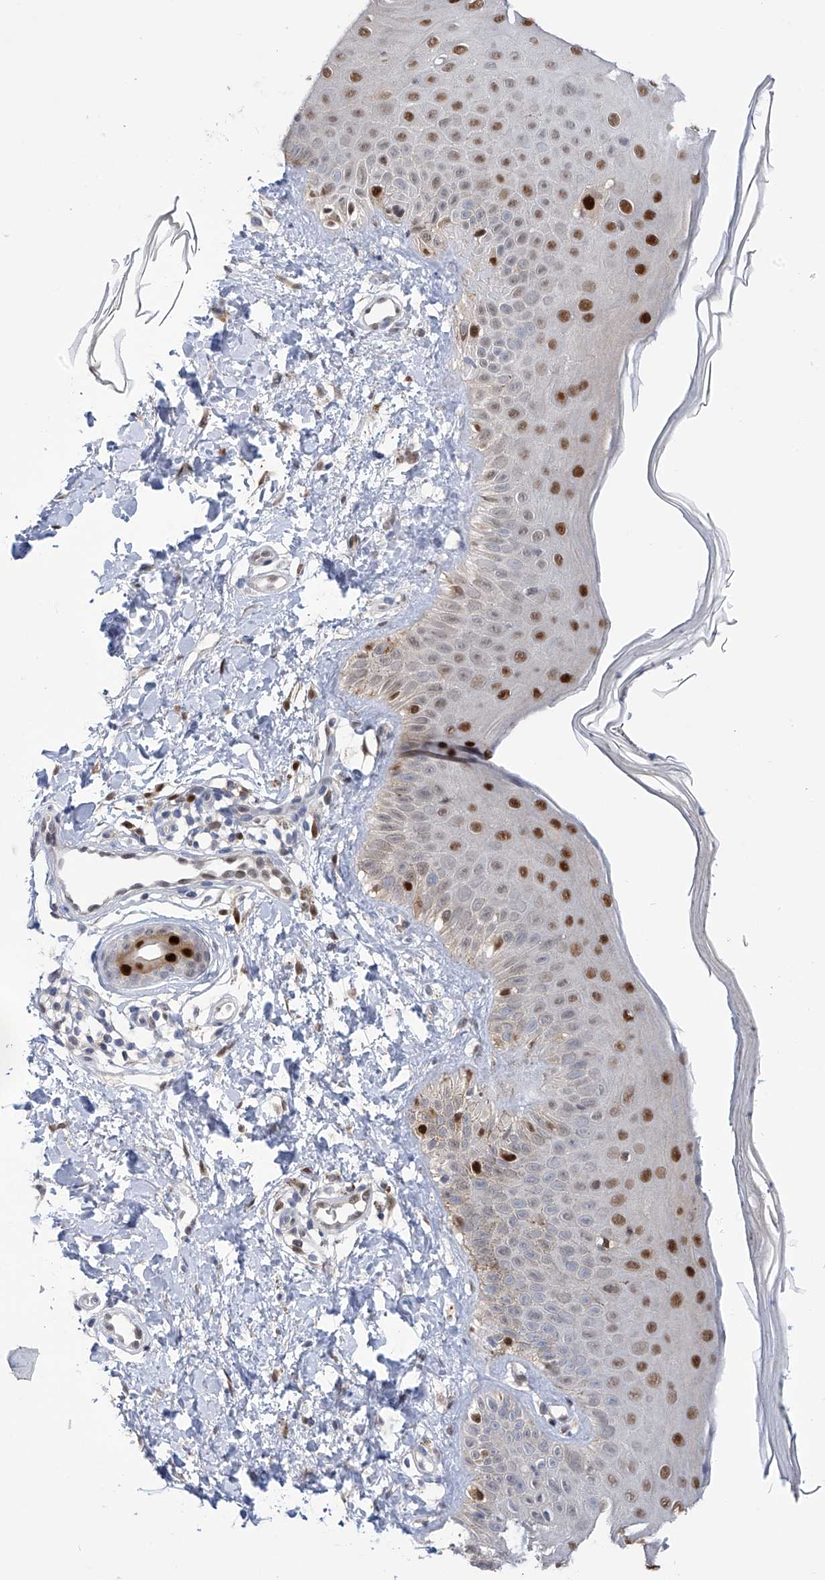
{"staining": {"intensity": "weak", "quantity": ">75%", "location": "cytoplasmic/membranous,nuclear"}, "tissue": "skin", "cell_type": "Fibroblasts", "image_type": "normal", "snomed": [{"axis": "morphology", "description": "Normal tissue, NOS"}, {"axis": "topography", "description": "Skin"}], "caption": "Human skin stained for a protein (brown) displays weak cytoplasmic/membranous,nuclear positive positivity in approximately >75% of fibroblasts.", "gene": "PHF20", "patient": {"sex": "male", "age": 52}}